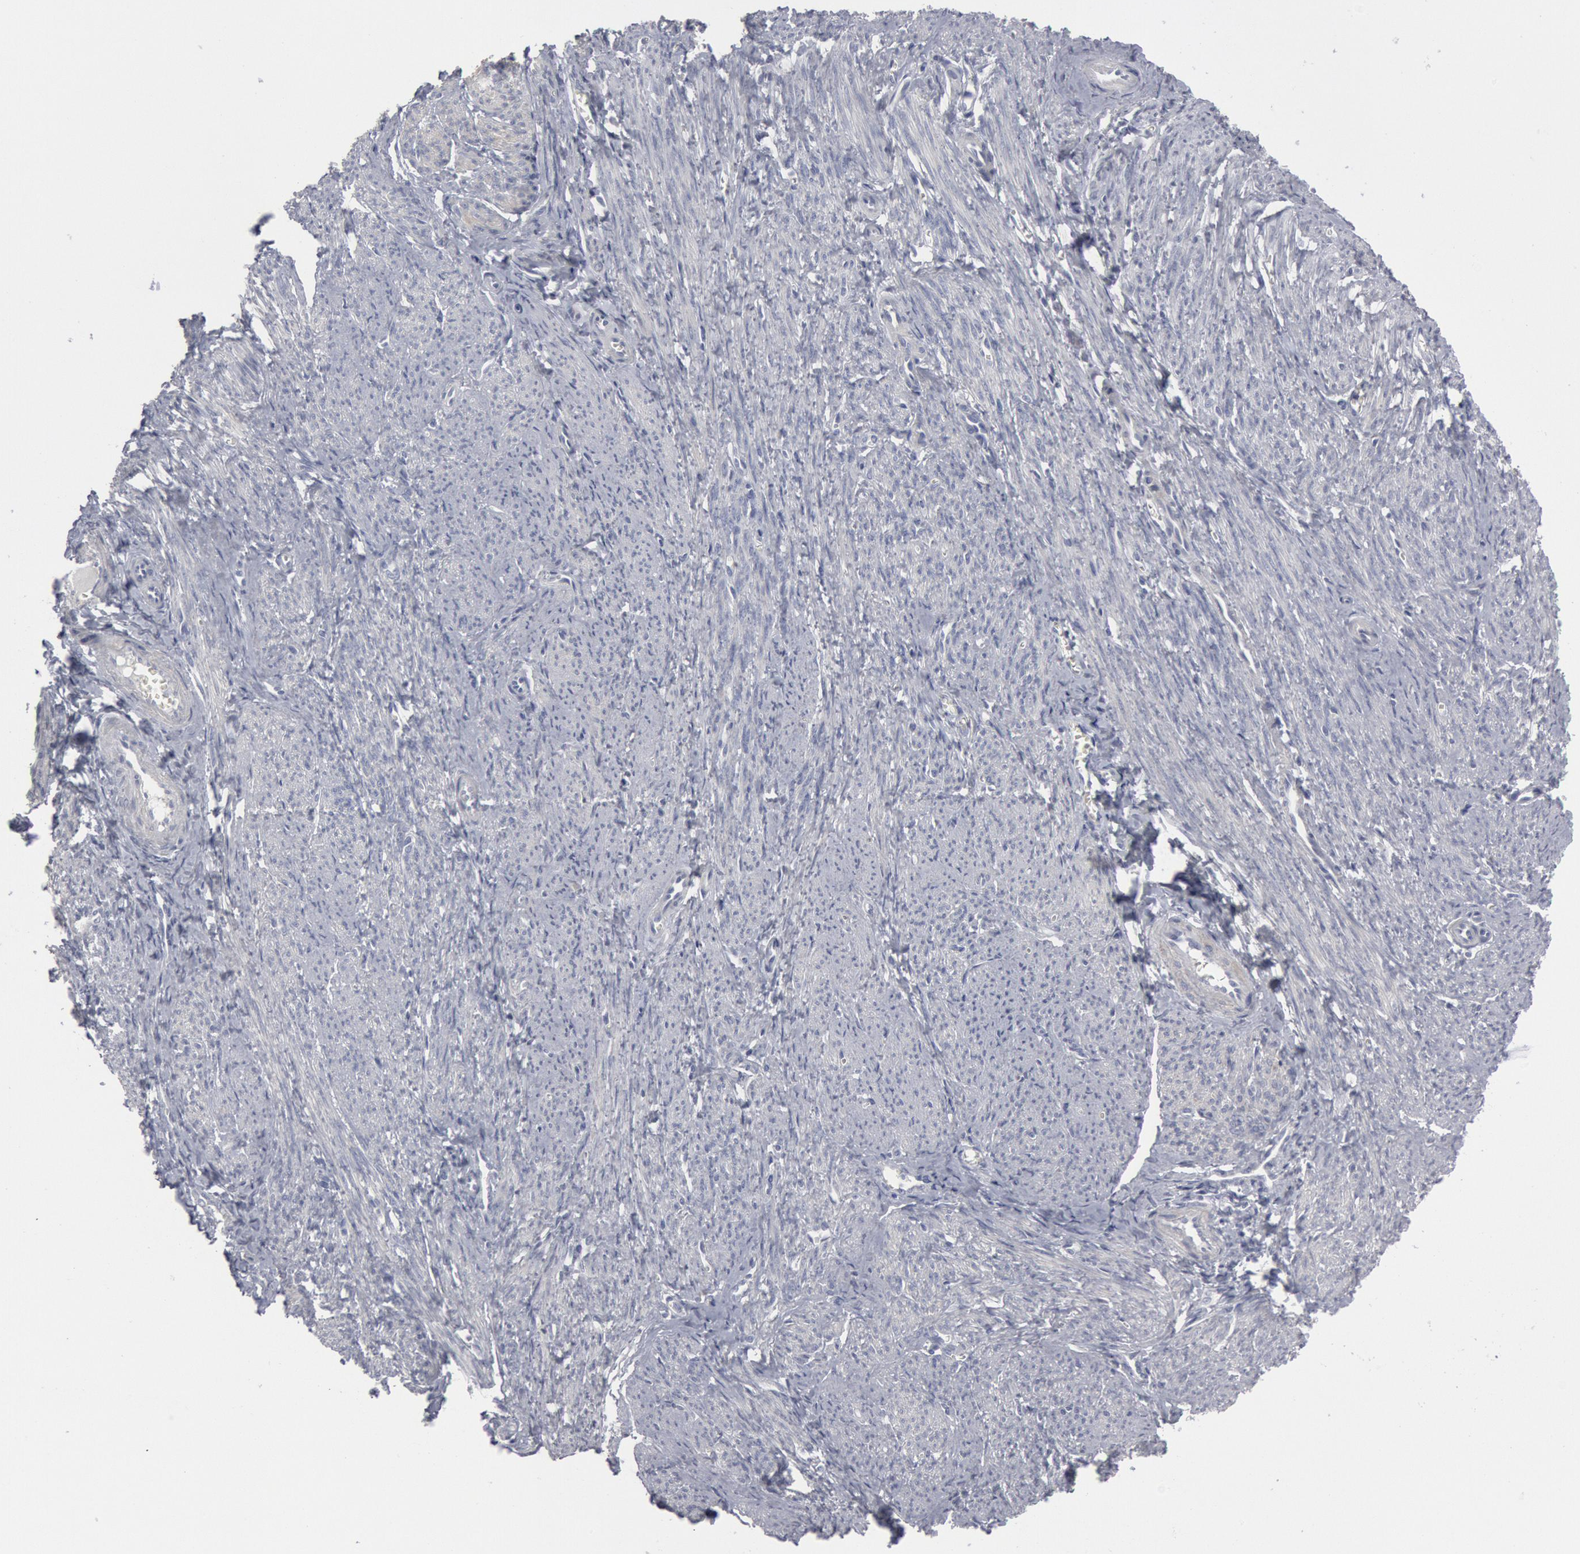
{"staining": {"intensity": "negative", "quantity": "none", "location": "none"}, "tissue": "smooth muscle", "cell_type": "Smooth muscle cells", "image_type": "normal", "snomed": [{"axis": "morphology", "description": "Normal tissue, NOS"}, {"axis": "topography", "description": "Smooth muscle"}, {"axis": "topography", "description": "Cervix"}], "caption": "This histopathology image is of unremarkable smooth muscle stained with immunohistochemistry to label a protein in brown with the nuclei are counter-stained blue. There is no expression in smooth muscle cells.", "gene": "DMC1", "patient": {"sex": "female", "age": 70}}